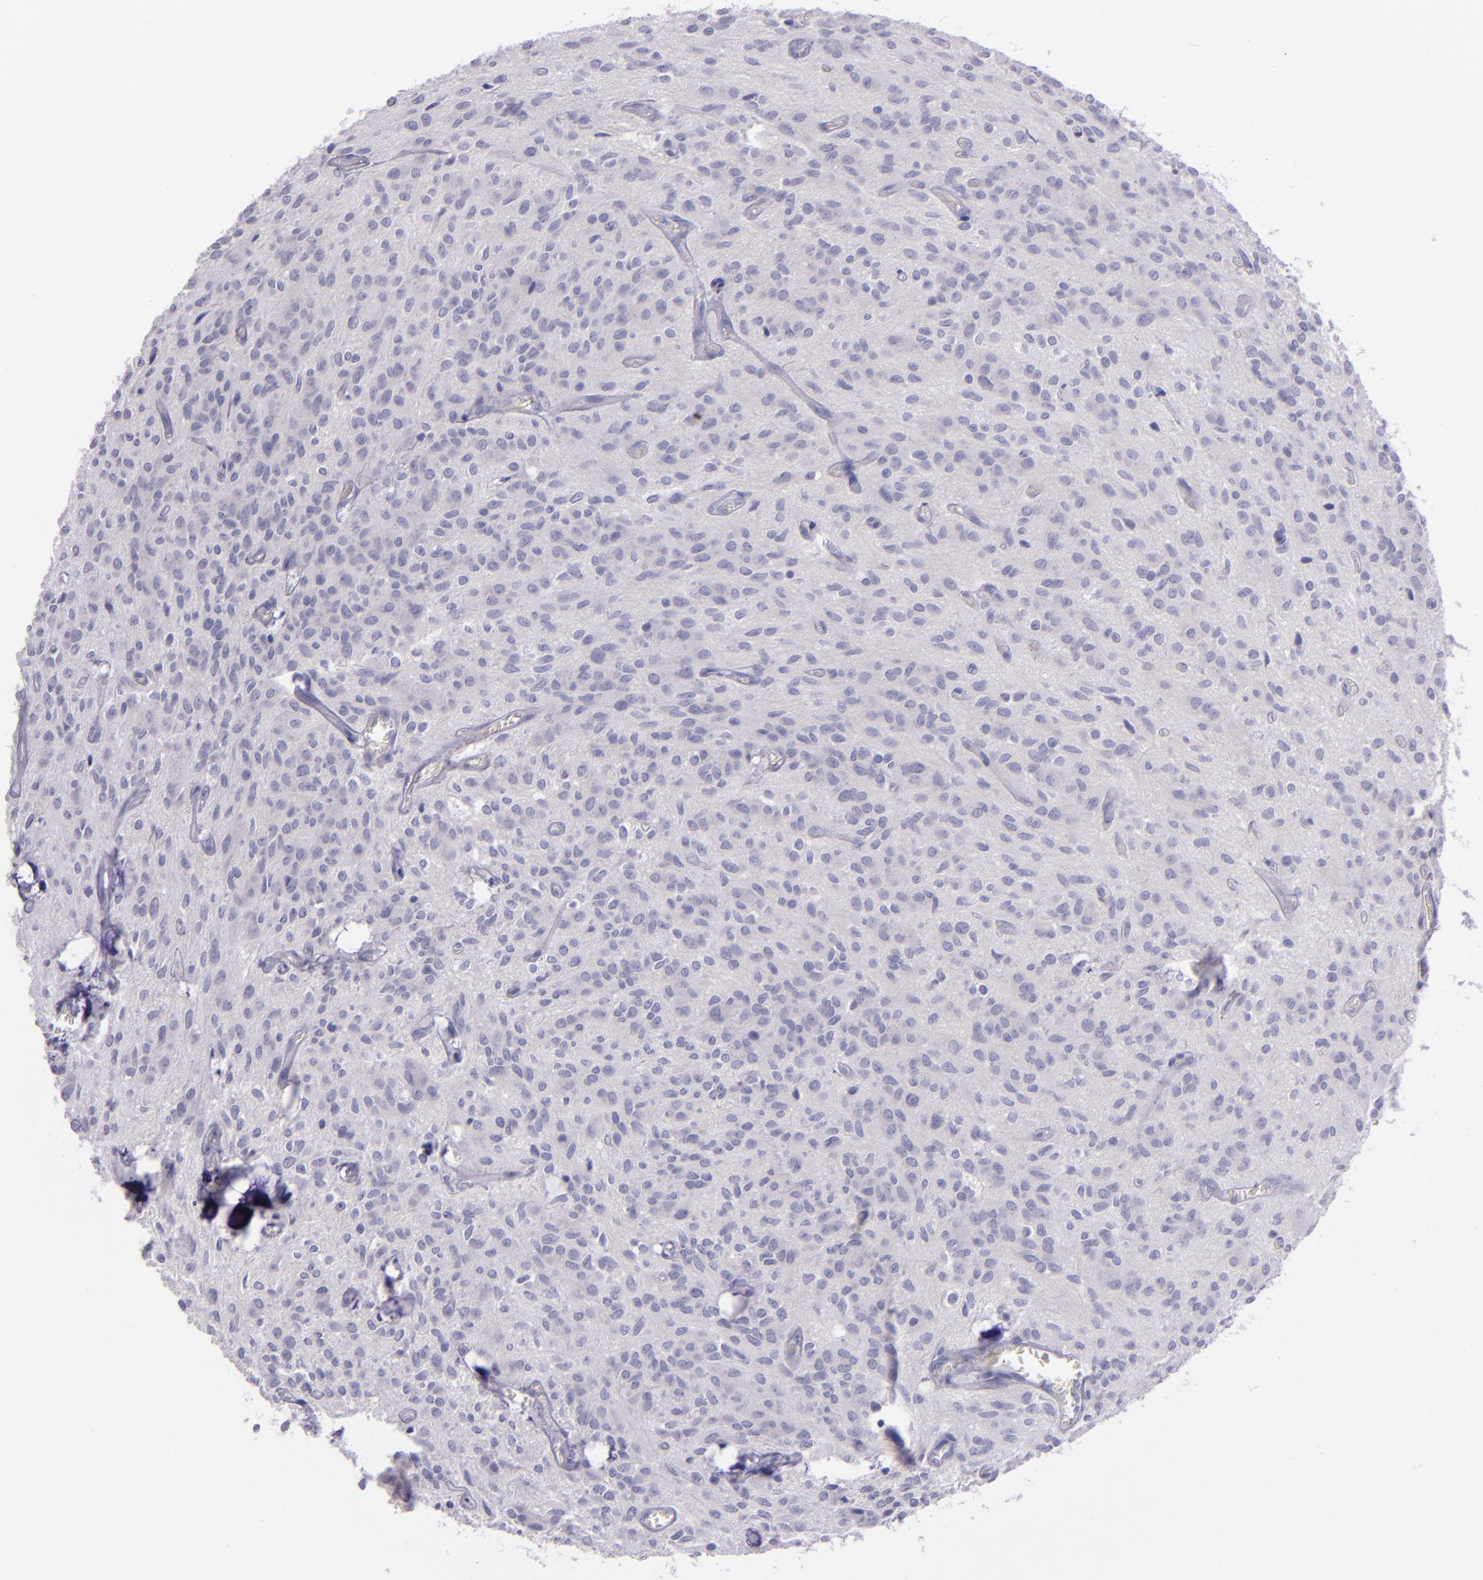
{"staining": {"intensity": "negative", "quantity": "none", "location": "none"}, "tissue": "glioma", "cell_type": "Tumor cells", "image_type": "cancer", "snomed": [{"axis": "morphology", "description": "Glioma, malignant, Low grade"}, {"axis": "topography", "description": "Brain"}], "caption": "A high-resolution photomicrograph shows immunohistochemistry staining of low-grade glioma (malignant), which shows no significant staining in tumor cells. Nuclei are stained in blue.", "gene": "TNNT3", "patient": {"sex": "female", "age": 15}}